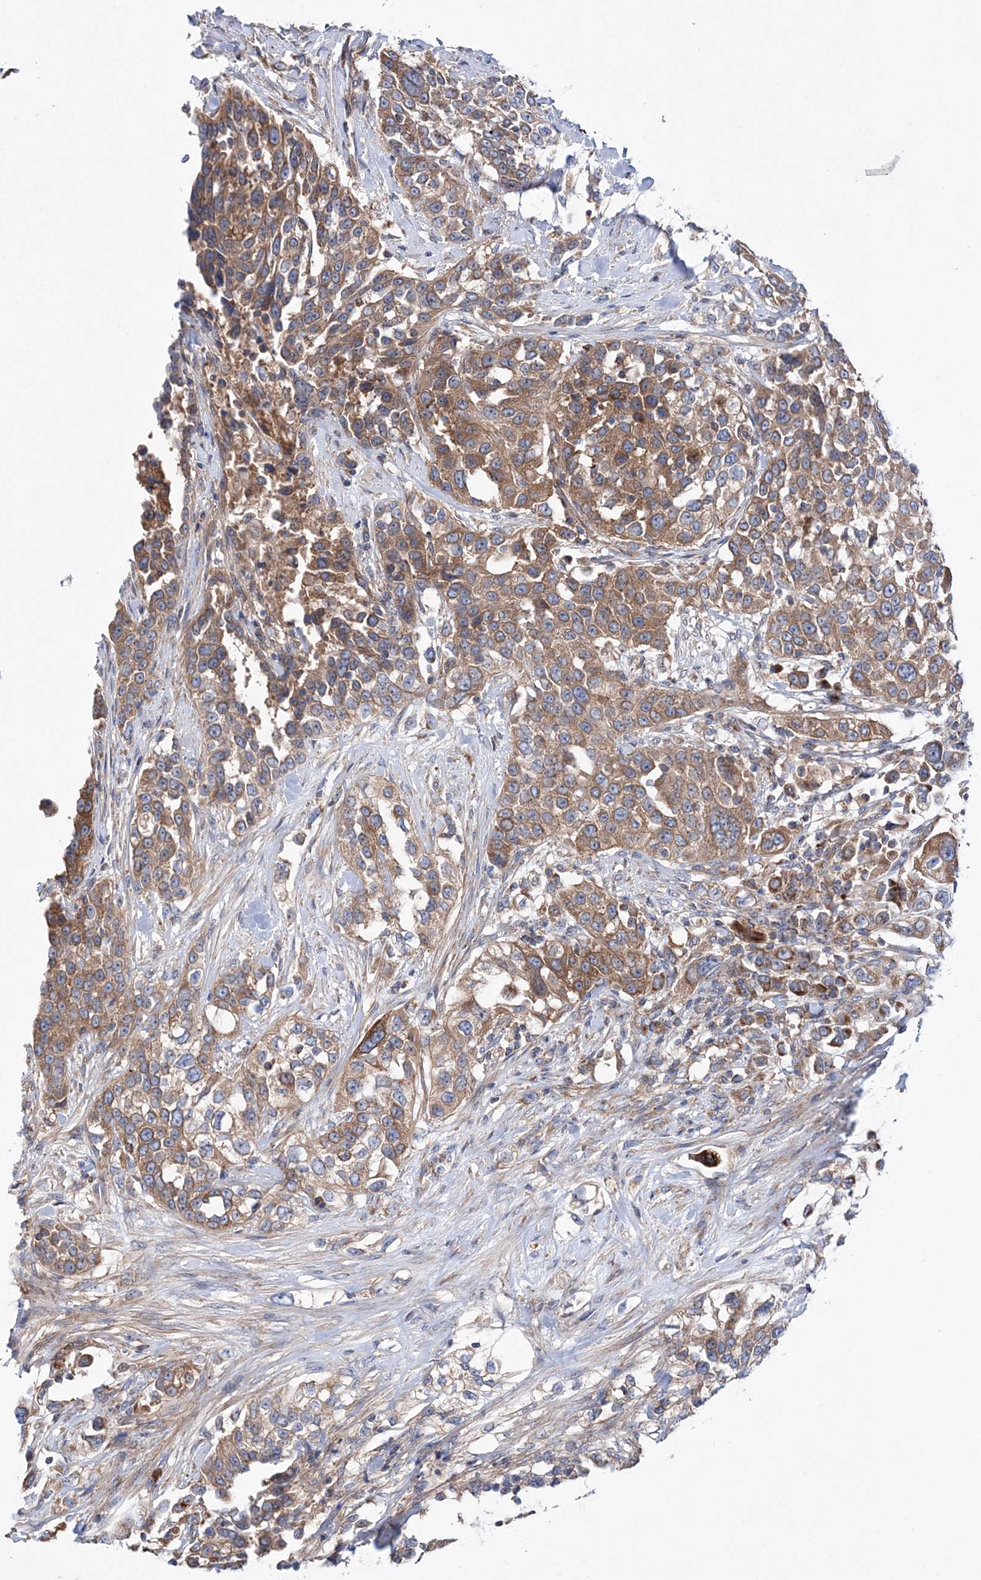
{"staining": {"intensity": "moderate", "quantity": ">75%", "location": "cytoplasmic/membranous"}, "tissue": "urothelial cancer", "cell_type": "Tumor cells", "image_type": "cancer", "snomed": [{"axis": "morphology", "description": "Urothelial carcinoma, High grade"}, {"axis": "topography", "description": "Urinary bladder"}], "caption": "Immunohistochemical staining of urothelial cancer displays medium levels of moderate cytoplasmic/membranous staining in approximately >75% of tumor cells.", "gene": "NGLY1", "patient": {"sex": "female", "age": 80}}